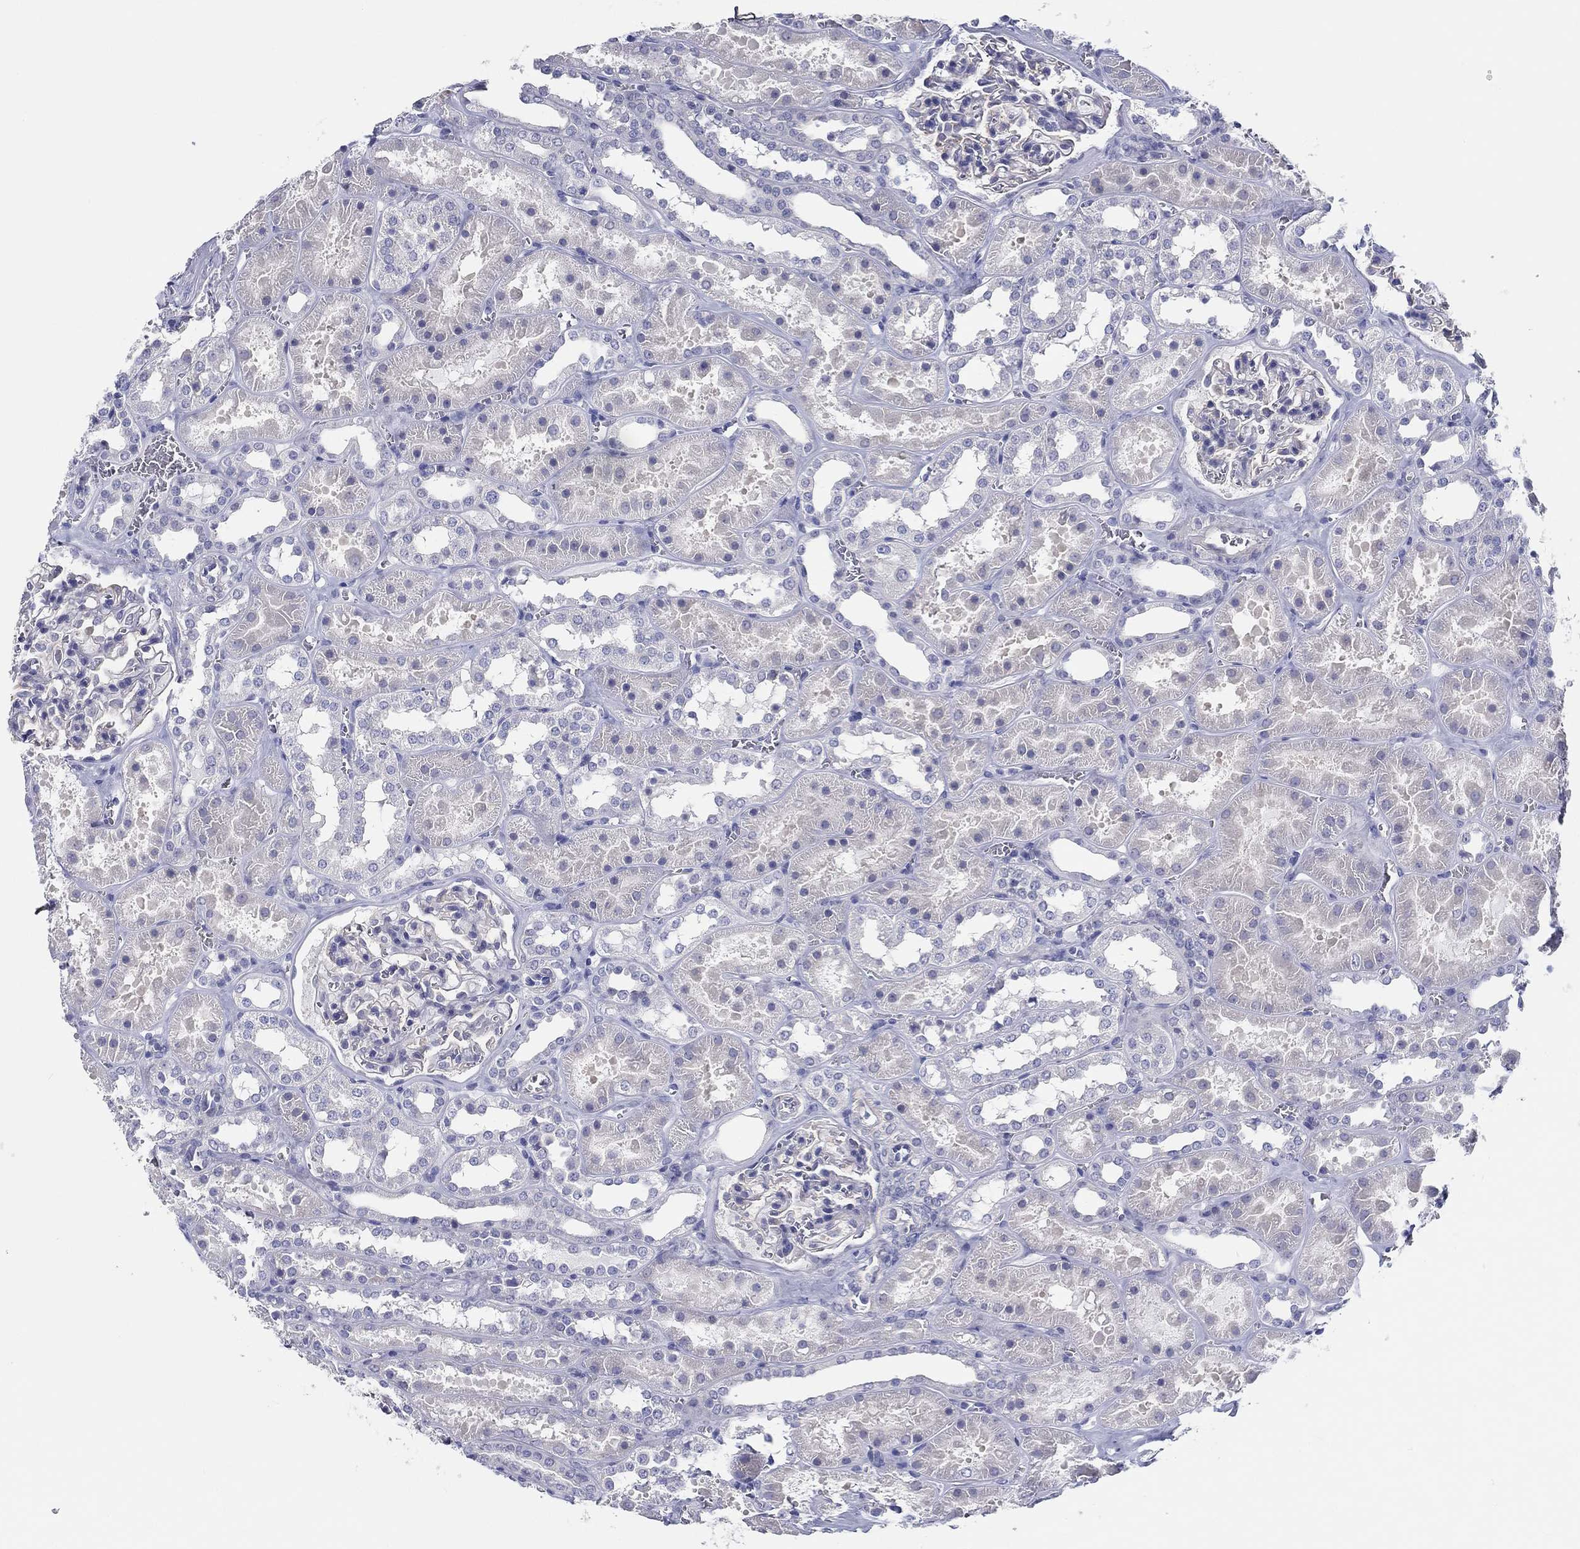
{"staining": {"intensity": "negative", "quantity": "none", "location": "none"}, "tissue": "kidney", "cell_type": "Cells in glomeruli", "image_type": "normal", "snomed": [{"axis": "morphology", "description": "Normal tissue, NOS"}, {"axis": "topography", "description": "Kidney"}], "caption": "Immunohistochemical staining of benign kidney exhibits no significant positivity in cells in glomeruli.", "gene": "CRYGD", "patient": {"sex": "female", "age": 41}}